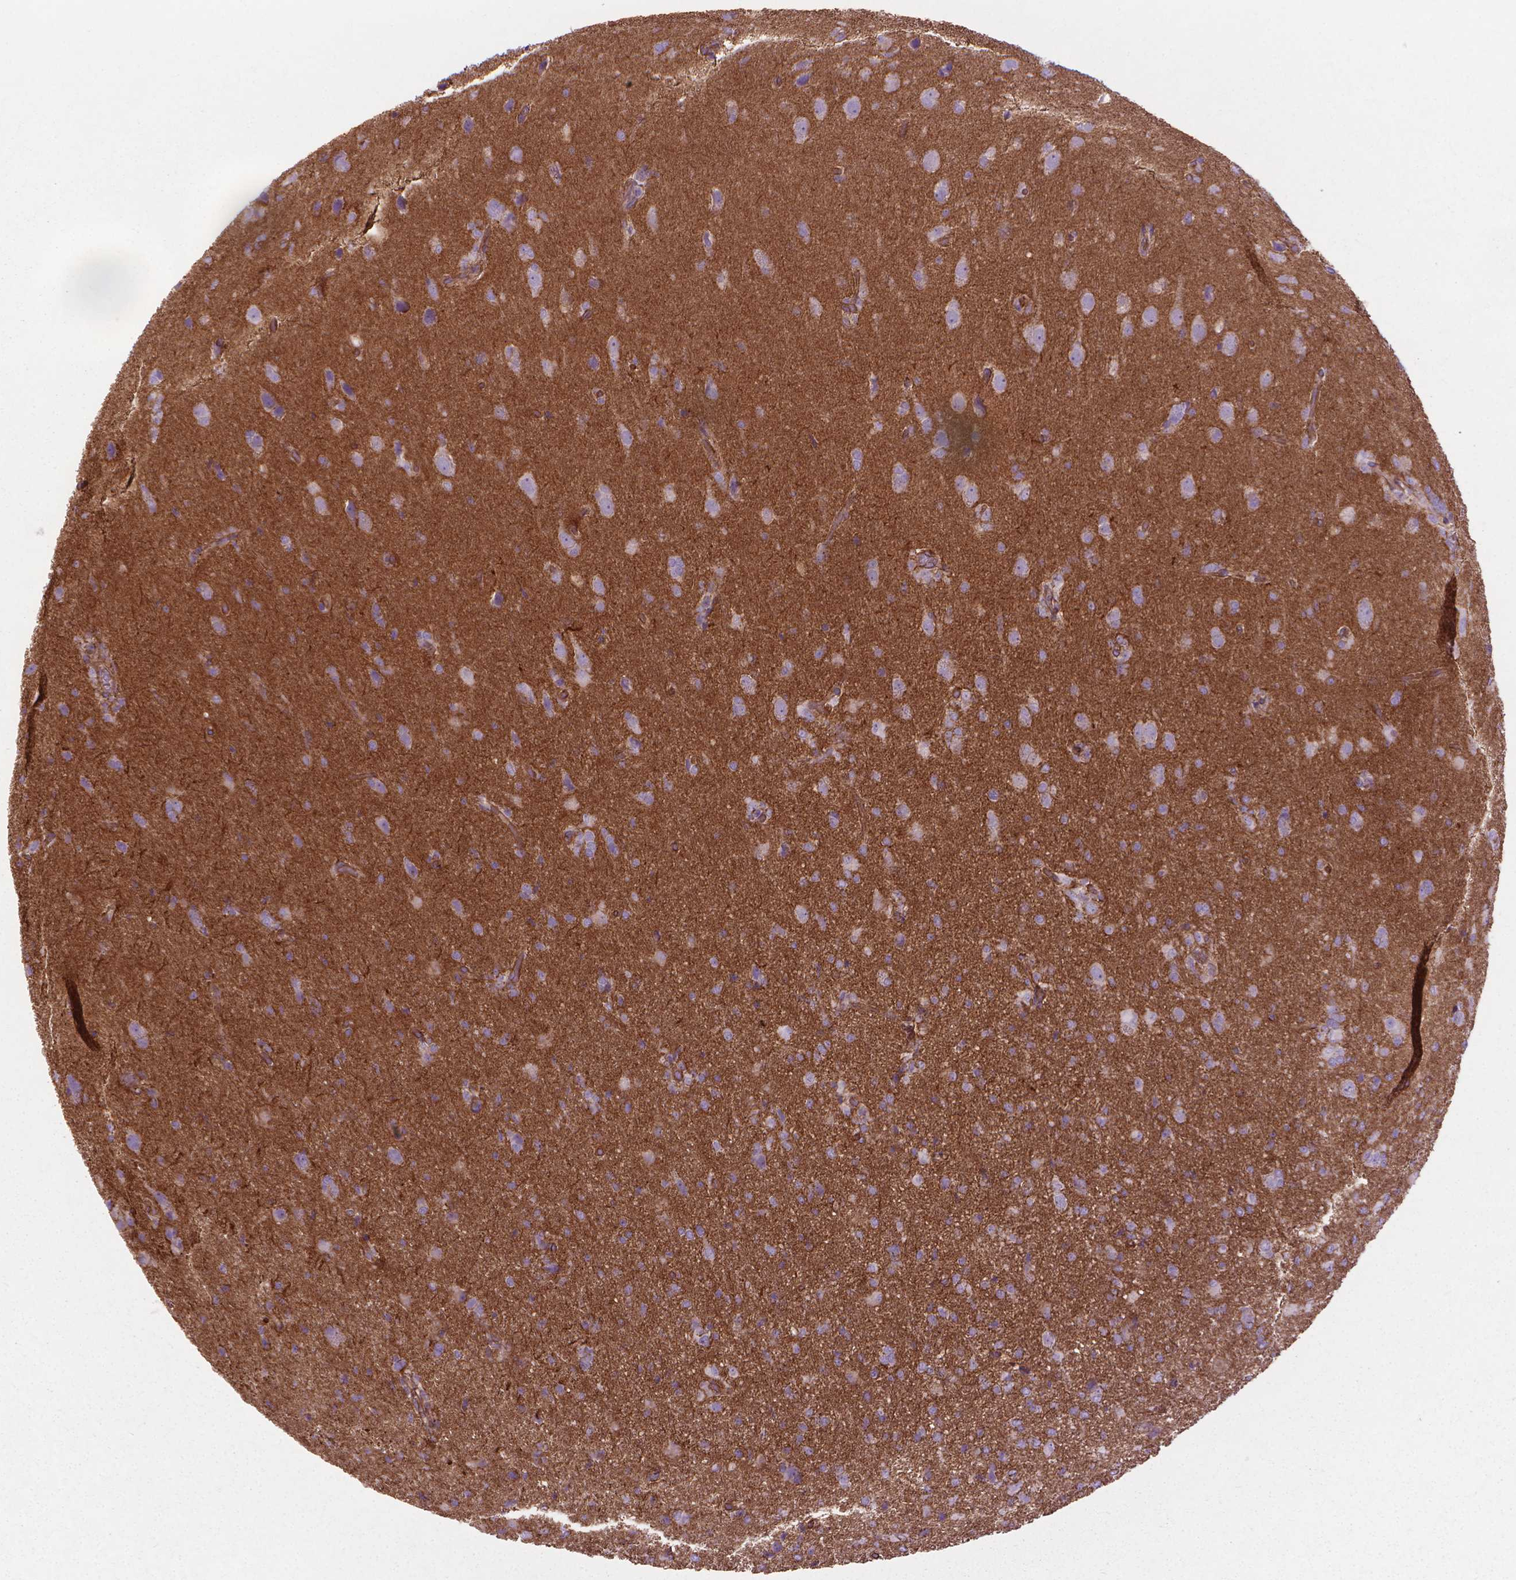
{"staining": {"intensity": "negative", "quantity": "none", "location": "none"}, "tissue": "glioma", "cell_type": "Tumor cells", "image_type": "cancer", "snomed": [{"axis": "morphology", "description": "Glioma, malignant, High grade"}, {"axis": "topography", "description": "Brain"}], "caption": "High magnification brightfield microscopy of high-grade glioma (malignant) stained with DAB (3,3'-diaminobenzidine) (brown) and counterstained with hematoxylin (blue): tumor cells show no significant staining.", "gene": "TENT5A", "patient": {"sex": "male", "age": 68}}